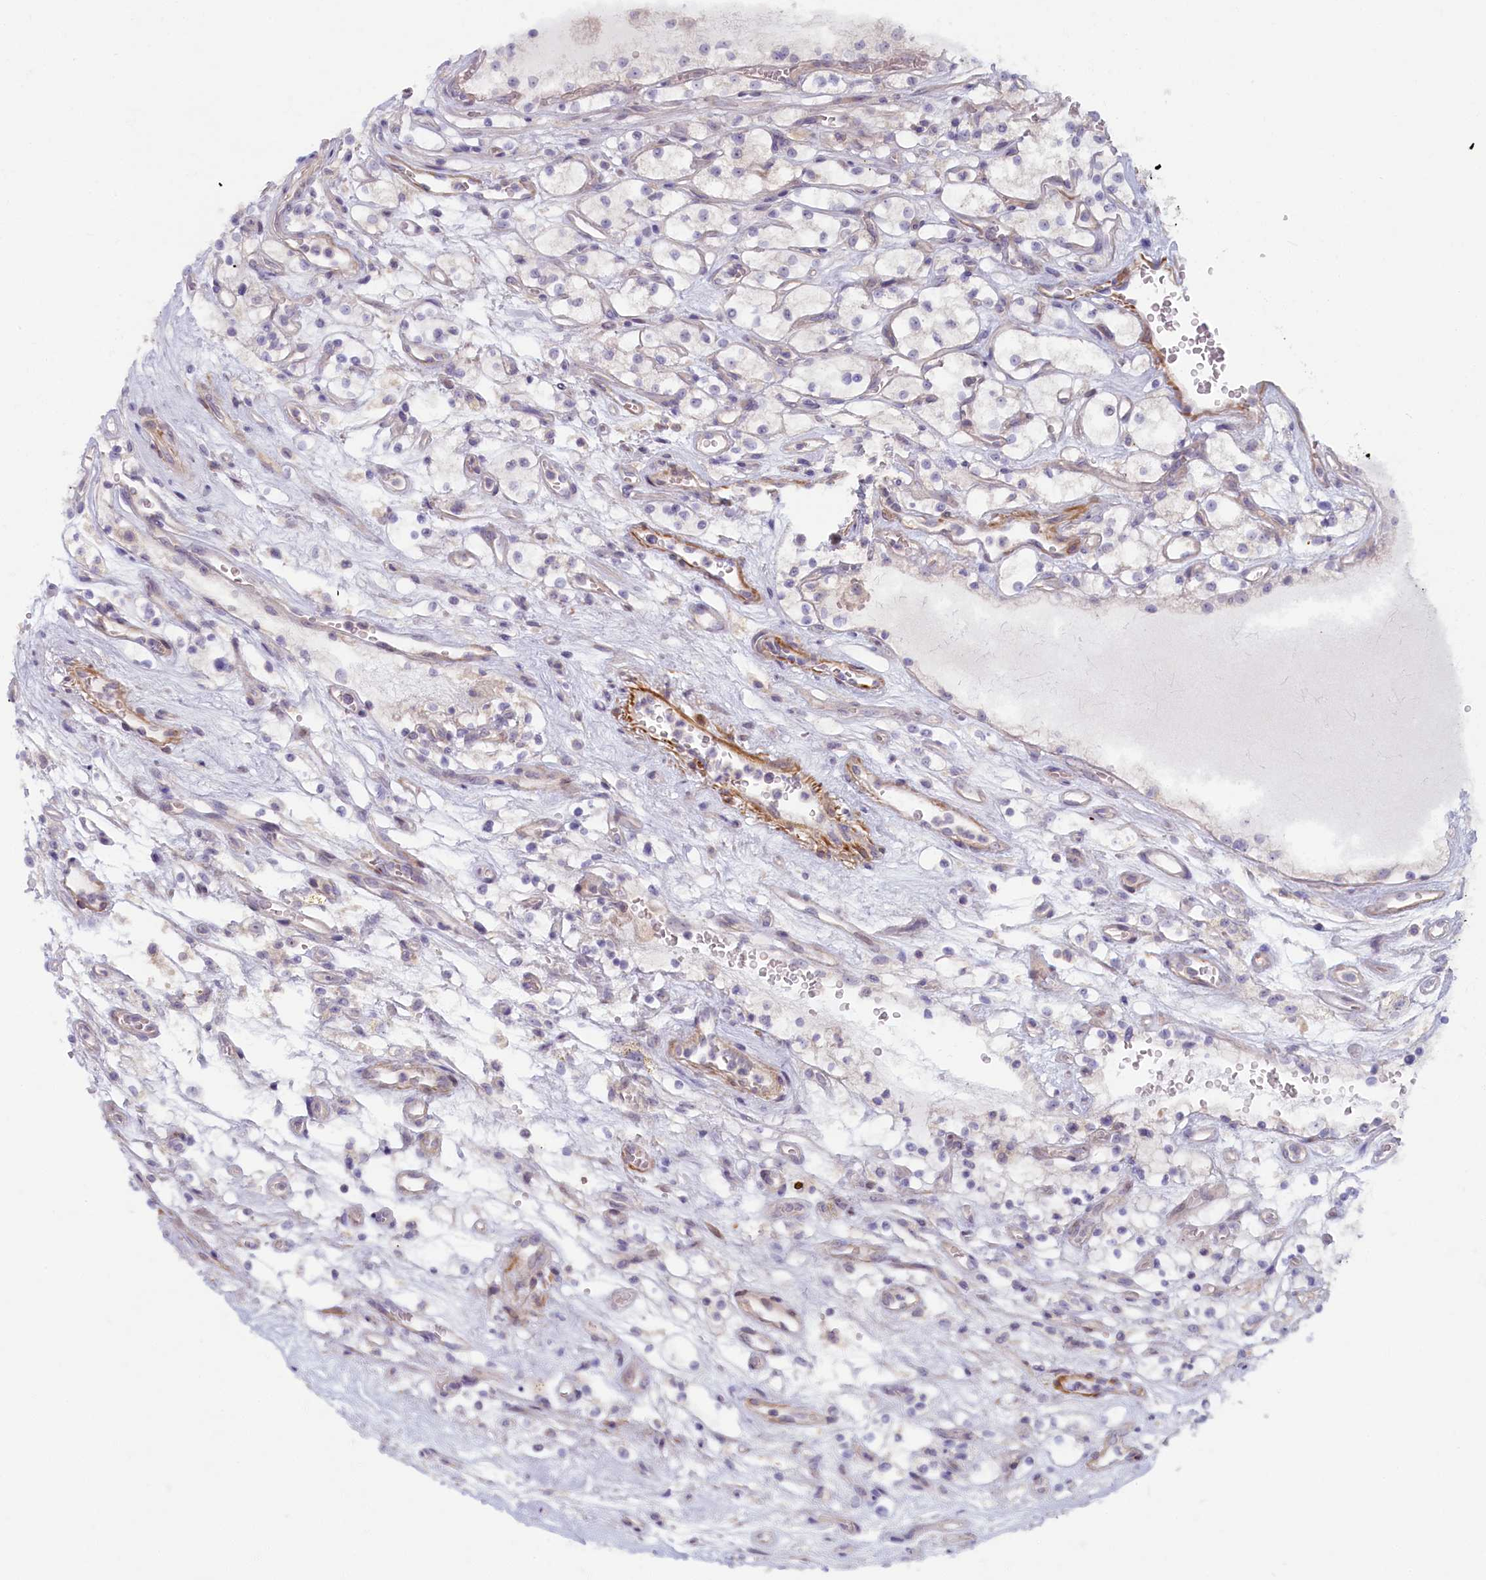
{"staining": {"intensity": "negative", "quantity": "none", "location": "none"}, "tissue": "renal cancer", "cell_type": "Tumor cells", "image_type": "cancer", "snomed": [{"axis": "morphology", "description": "Adenocarcinoma, NOS"}, {"axis": "topography", "description": "Kidney"}], "caption": "Renal cancer (adenocarcinoma) stained for a protein using immunohistochemistry (IHC) displays no expression tumor cells.", "gene": "TRPM4", "patient": {"sex": "female", "age": 69}}